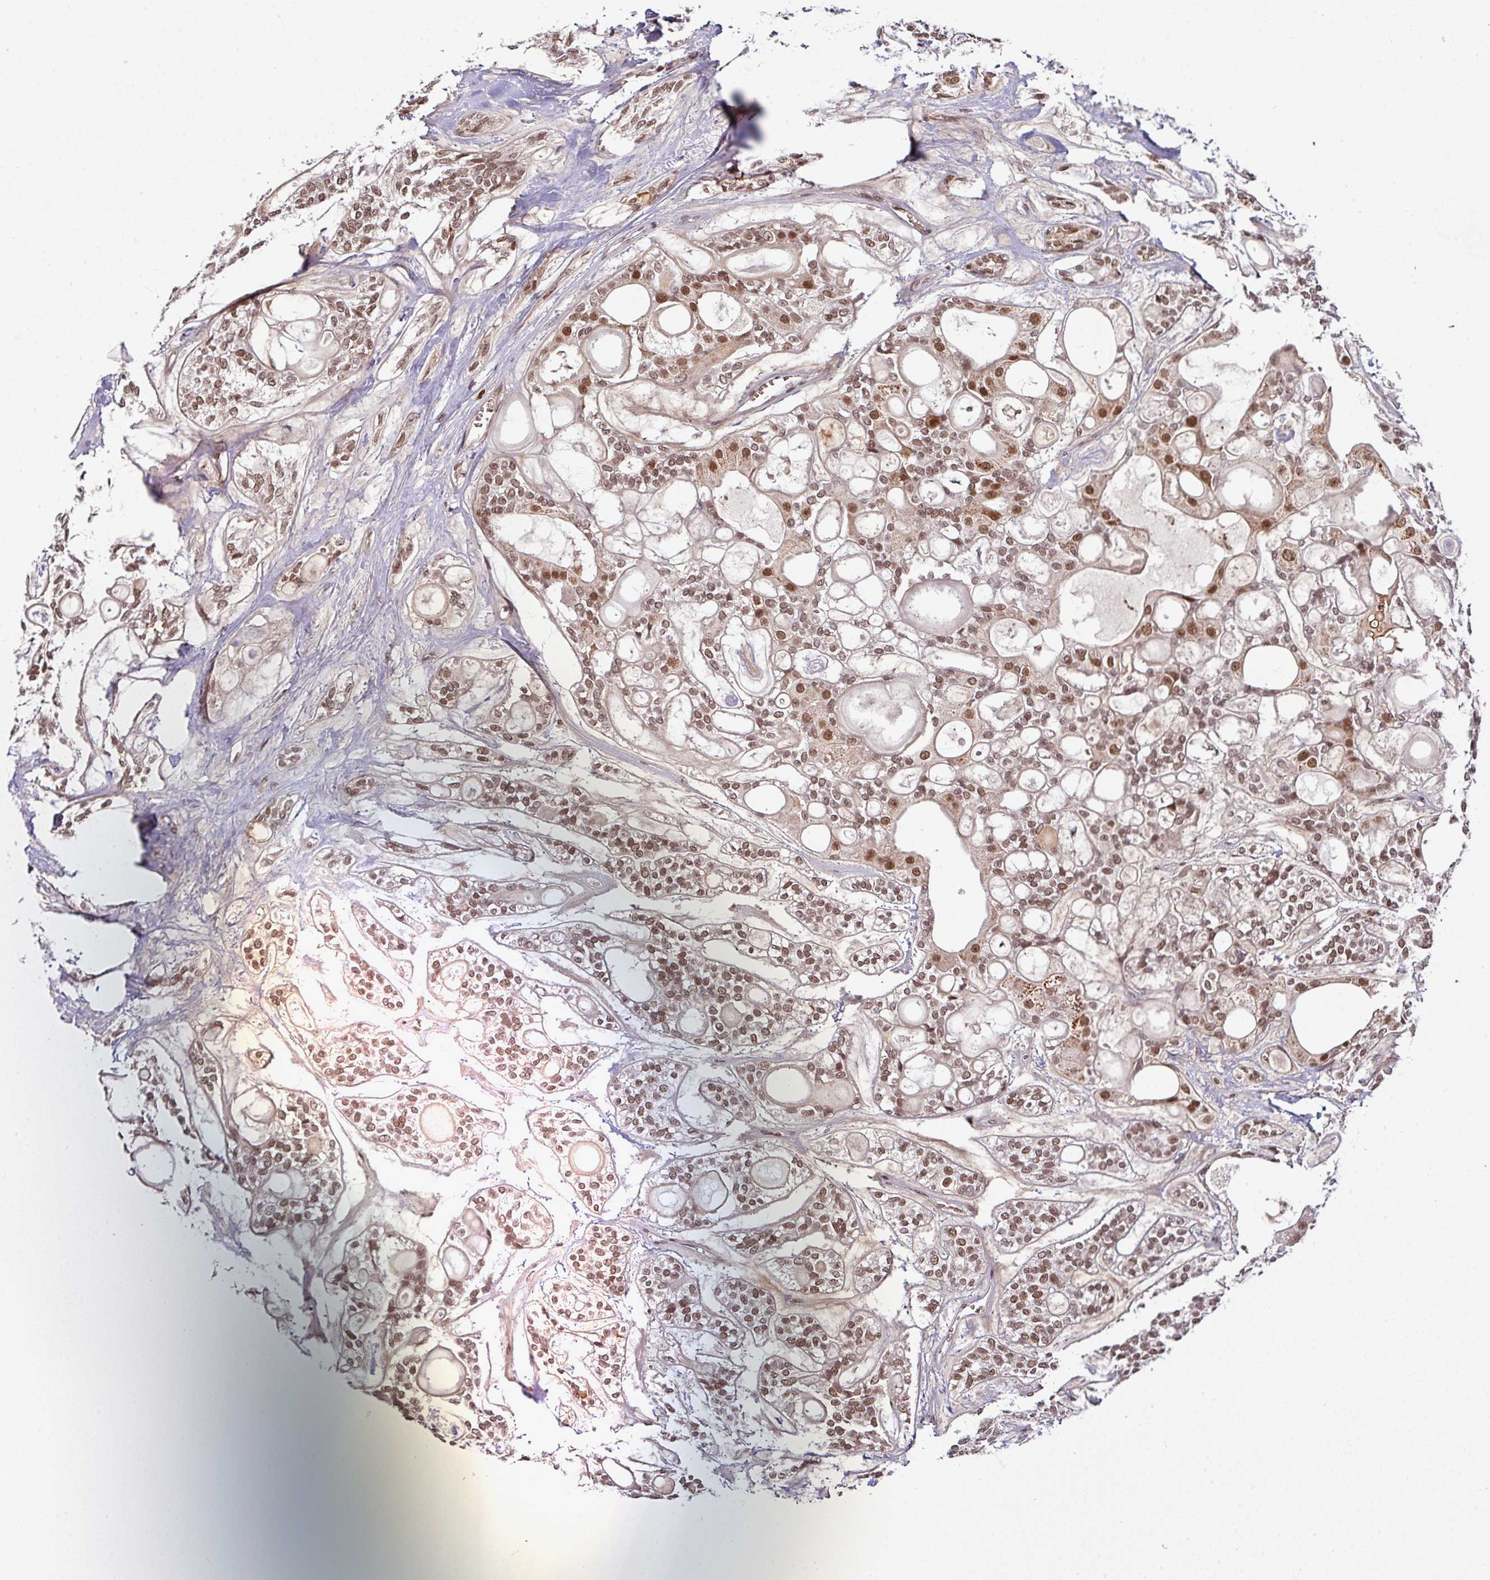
{"staining": {"intensity": "moderate", "quantity": ">75%", "location": "nuclear"}, "tissue": "head and neck cancer", "cell_type": "Tumor cells", "image_type": "cancer", "snomed": [{"axis": "morphology", "description": "Adenocarcinoma, NOS"}, {"axis": "topography", "description": "Head-Neck"}], "caption": "A brown stain highlights moderate nuclear staining of a protein in human head and neck cancer tumor cells.", "gene": "PHF23", "patient": {"sex": "male", "age": 66}}